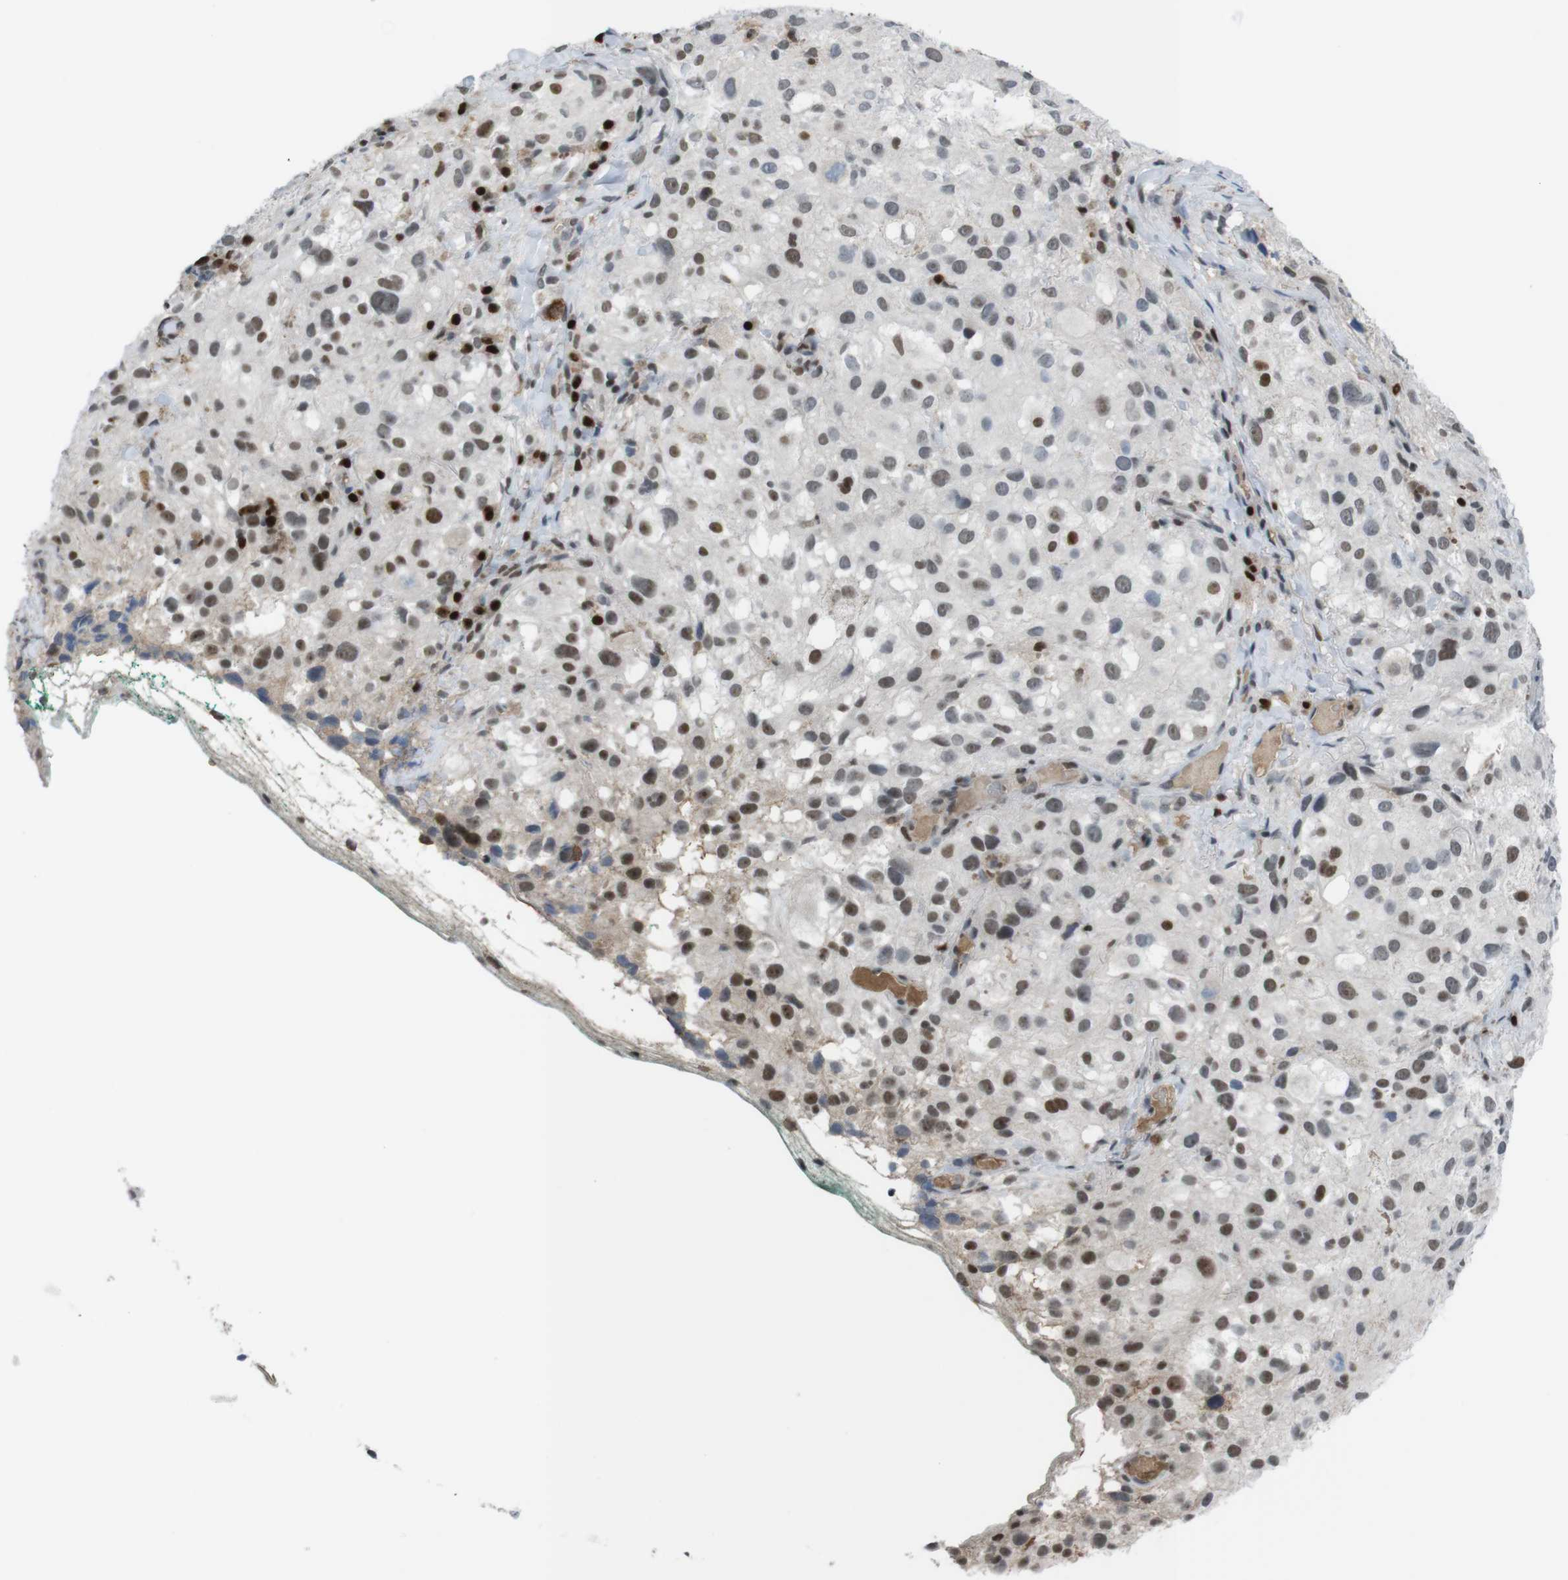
{"staining": {"intensity": "weak", "quantity": "25%-75%", "location": "nuclear"}, "tissue": "melanoma", "cell_type": "Tumor cells", "image_type": "cancer", "snomed": [{"axis": "morphology", "description": "Necrosis, NOS"}, {"axis": "morphology", "description": "Malignant melanoma, NOS"}, {"axis": "topography", "description": "Skin"}], "caption": "Immunohistochemistry (IHC) histopathology image of malignant melanoma stained for a protein (brown), which demonstrates low levels of weak nuclear positivity in approximately 25%-75% of tumor cells.", "gene": "SUB1", "patient": {"sex": "female", "age": 87}}